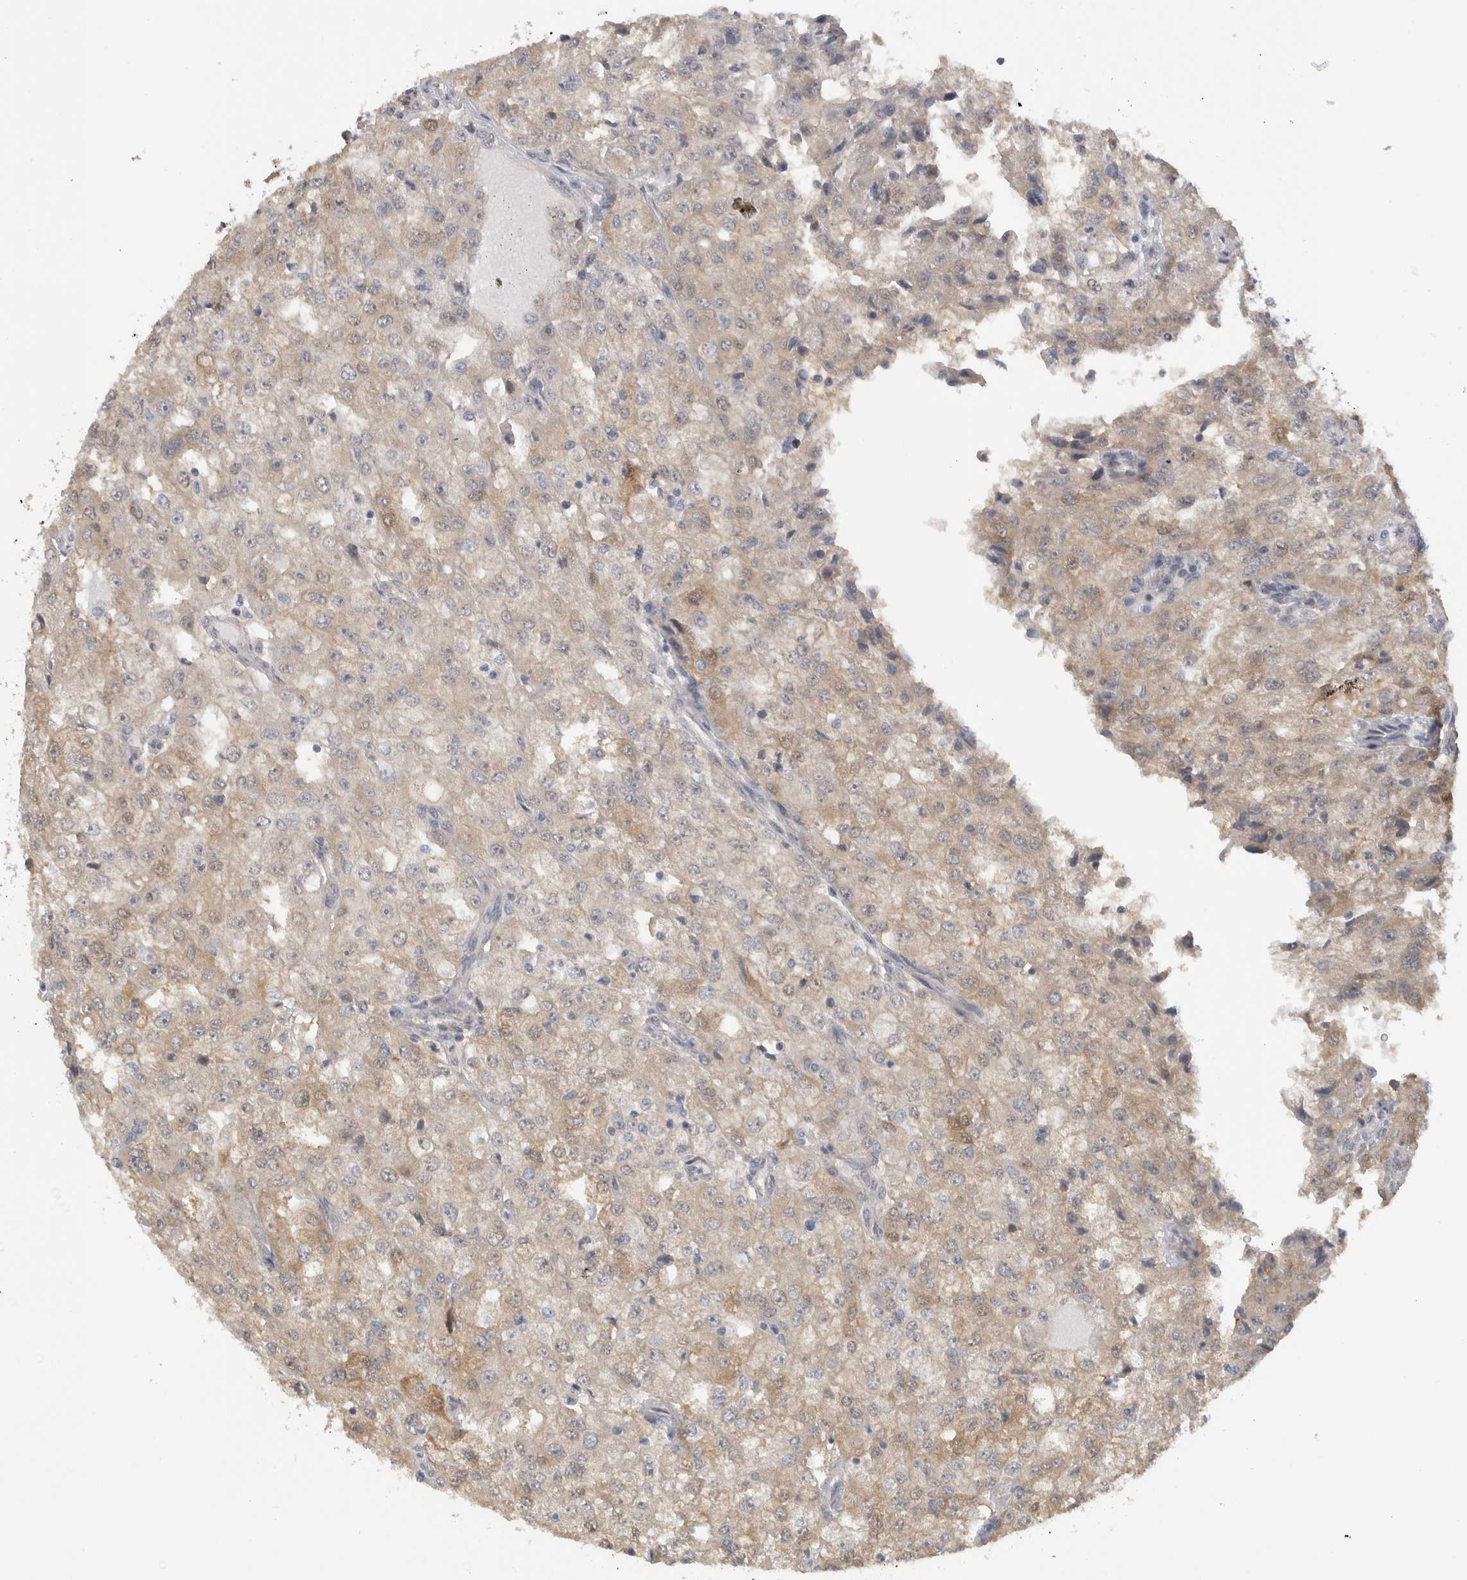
{"staining": {"intensity": "weak", "quantity": ">75%", "location": "cytoplasmic/membranous"}, "tissue": "renal cancer", "cell_type": "Tumor cells", "image_type": "cancer", "snomed": [{"axis": "morphology", "description": "Adenocarcinoma, NOS"}, {"axis": "topography", "description": "Kidney"}], "caption": "Immunohistochemistry (IHC) histopathology image of renal cancer stained for a protein (brown), which exhibits low levels of weak cytoplasmic/membranous staining in approximately >75% of tumor cells.", "gene": "DYRK2", "patient": {"sex": "female", "age": 54}}